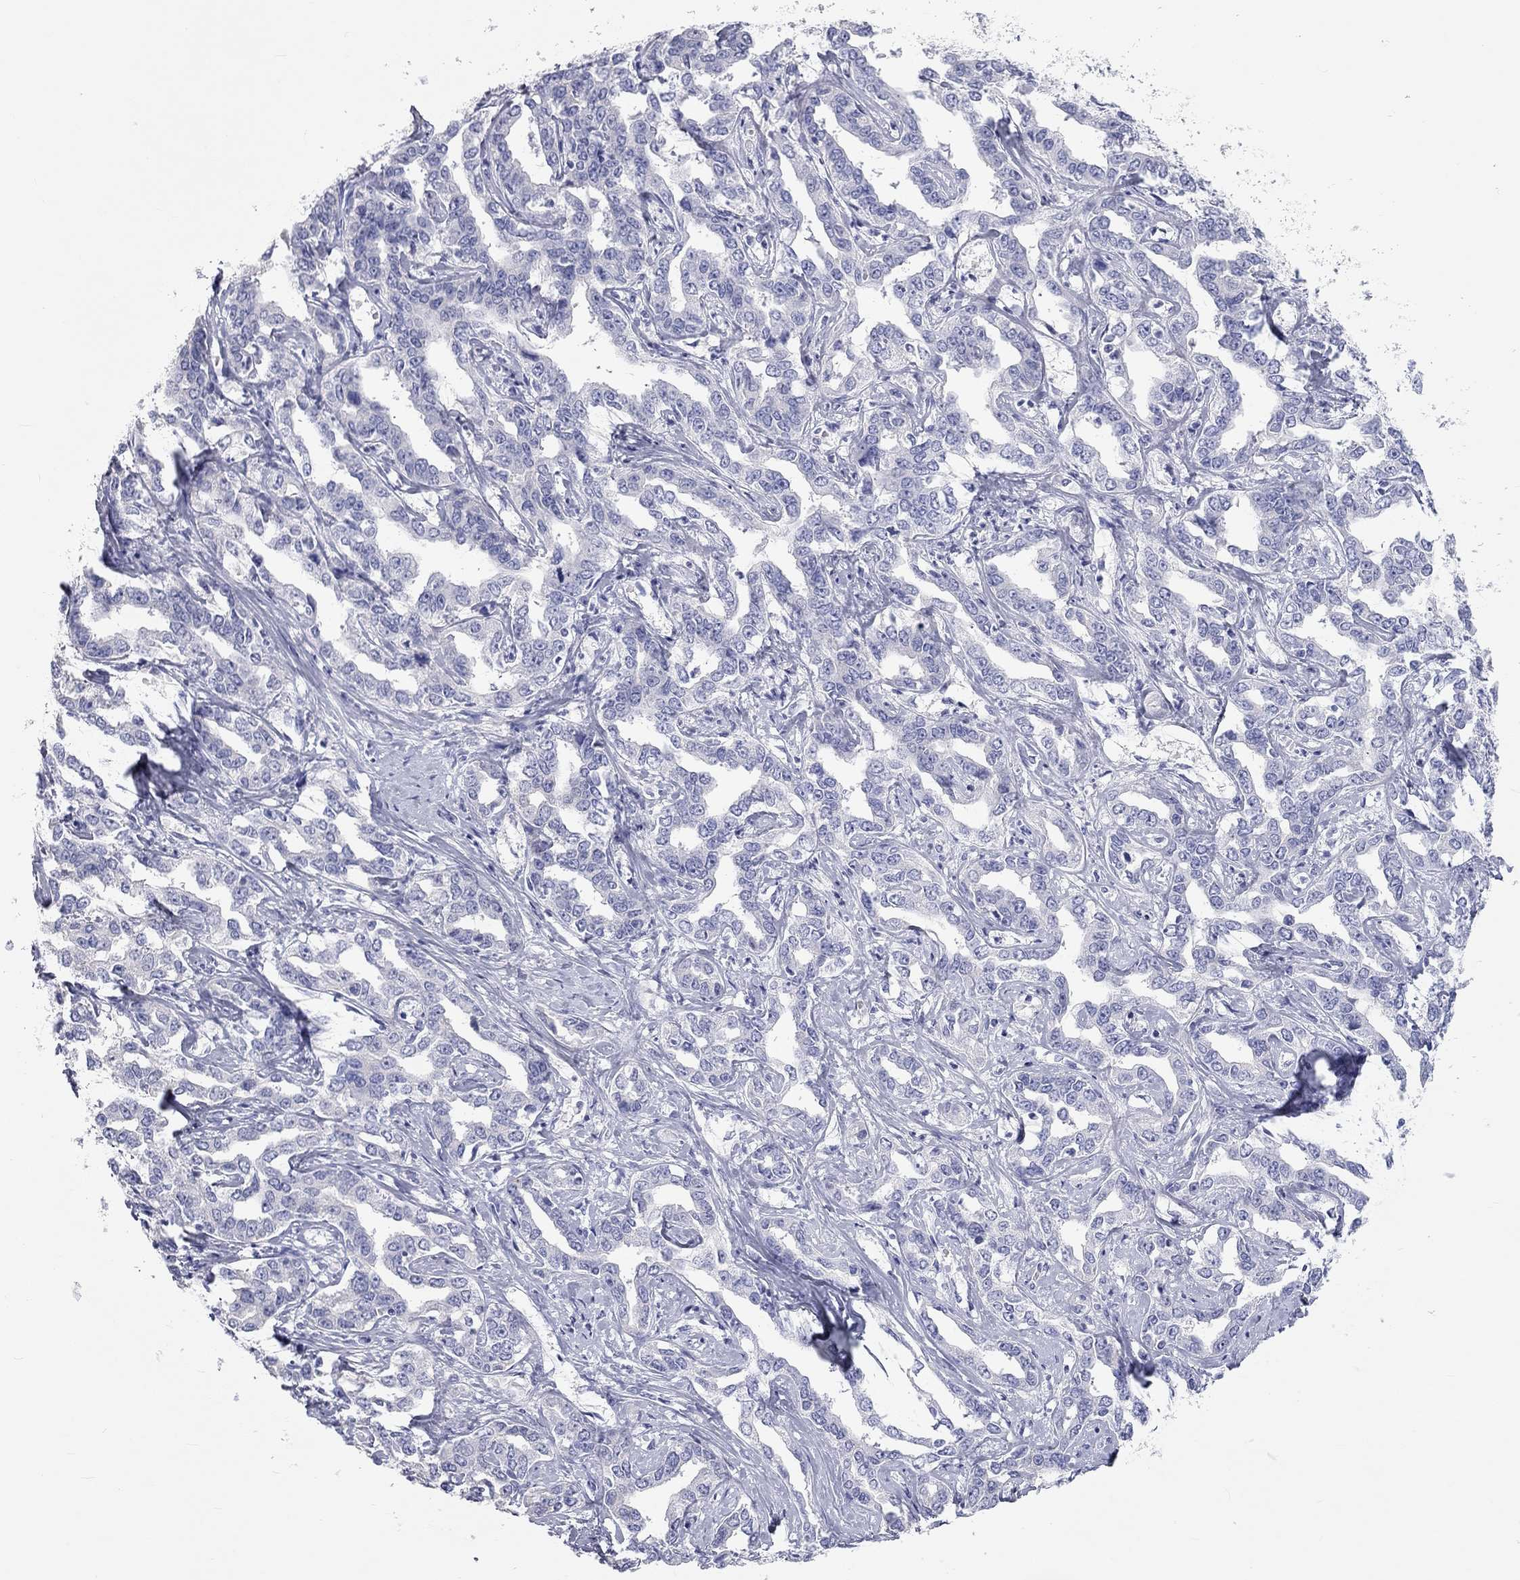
{"staining": {"intensity": "negative", "quantity": "none", "location": "none"}, "tissue": "liver cancer", "cell_type": "Tumor cells", "image_type": "cancer", "snomed": [{"axis": "morphology", "description": "Cholangiocarcinoma"}, {"axis": "topography", "description": "Liver"}], "caption": "Tumor cells are negative for protein expression in human liver cholangiocarcinoma.", "gene": "PCDHGC5", "patient": {"sex": "male", "age": 59}}